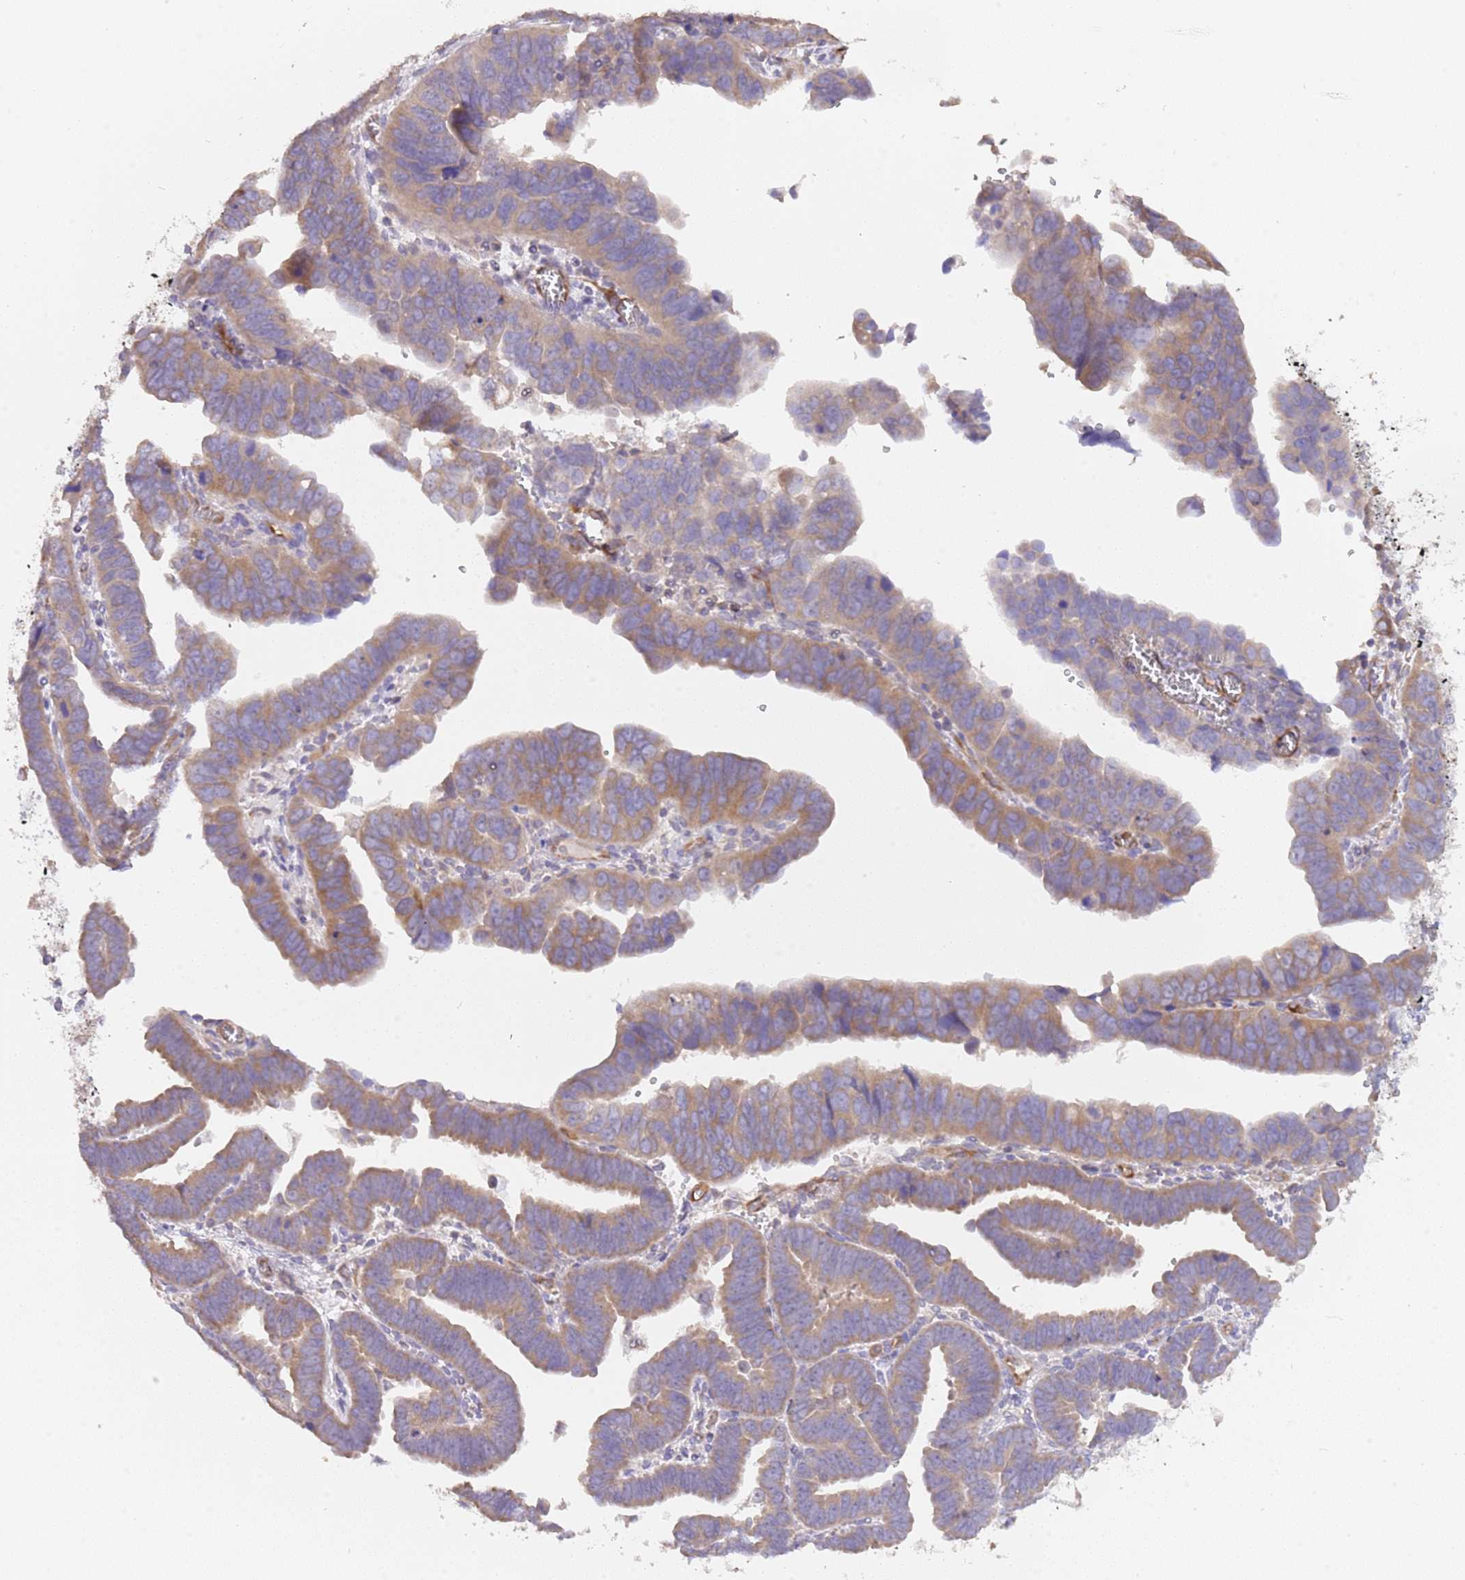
{"staining": {"intensity": "moderate", "quantity": ">75%", "location": "cytoplasmic/membranous"}, "tissue": "endometrial cancer", "cell_type": "Tumor cells", "image_type": "cancer", "snomed": [{"axis": "morphology", "description": "Adenocarcinoma, NOS"}, {"axis": "topography", "description": "Endometrium"}], "caption": "Immunohistochemistry (IHC) of human endometrial cancer exhibits medium levels of moderate cytoplasmic/membranous expression in about >75% of tumor cells.", "gene": "DOCK9", "patient": {"sex": "female", "age": 75}}